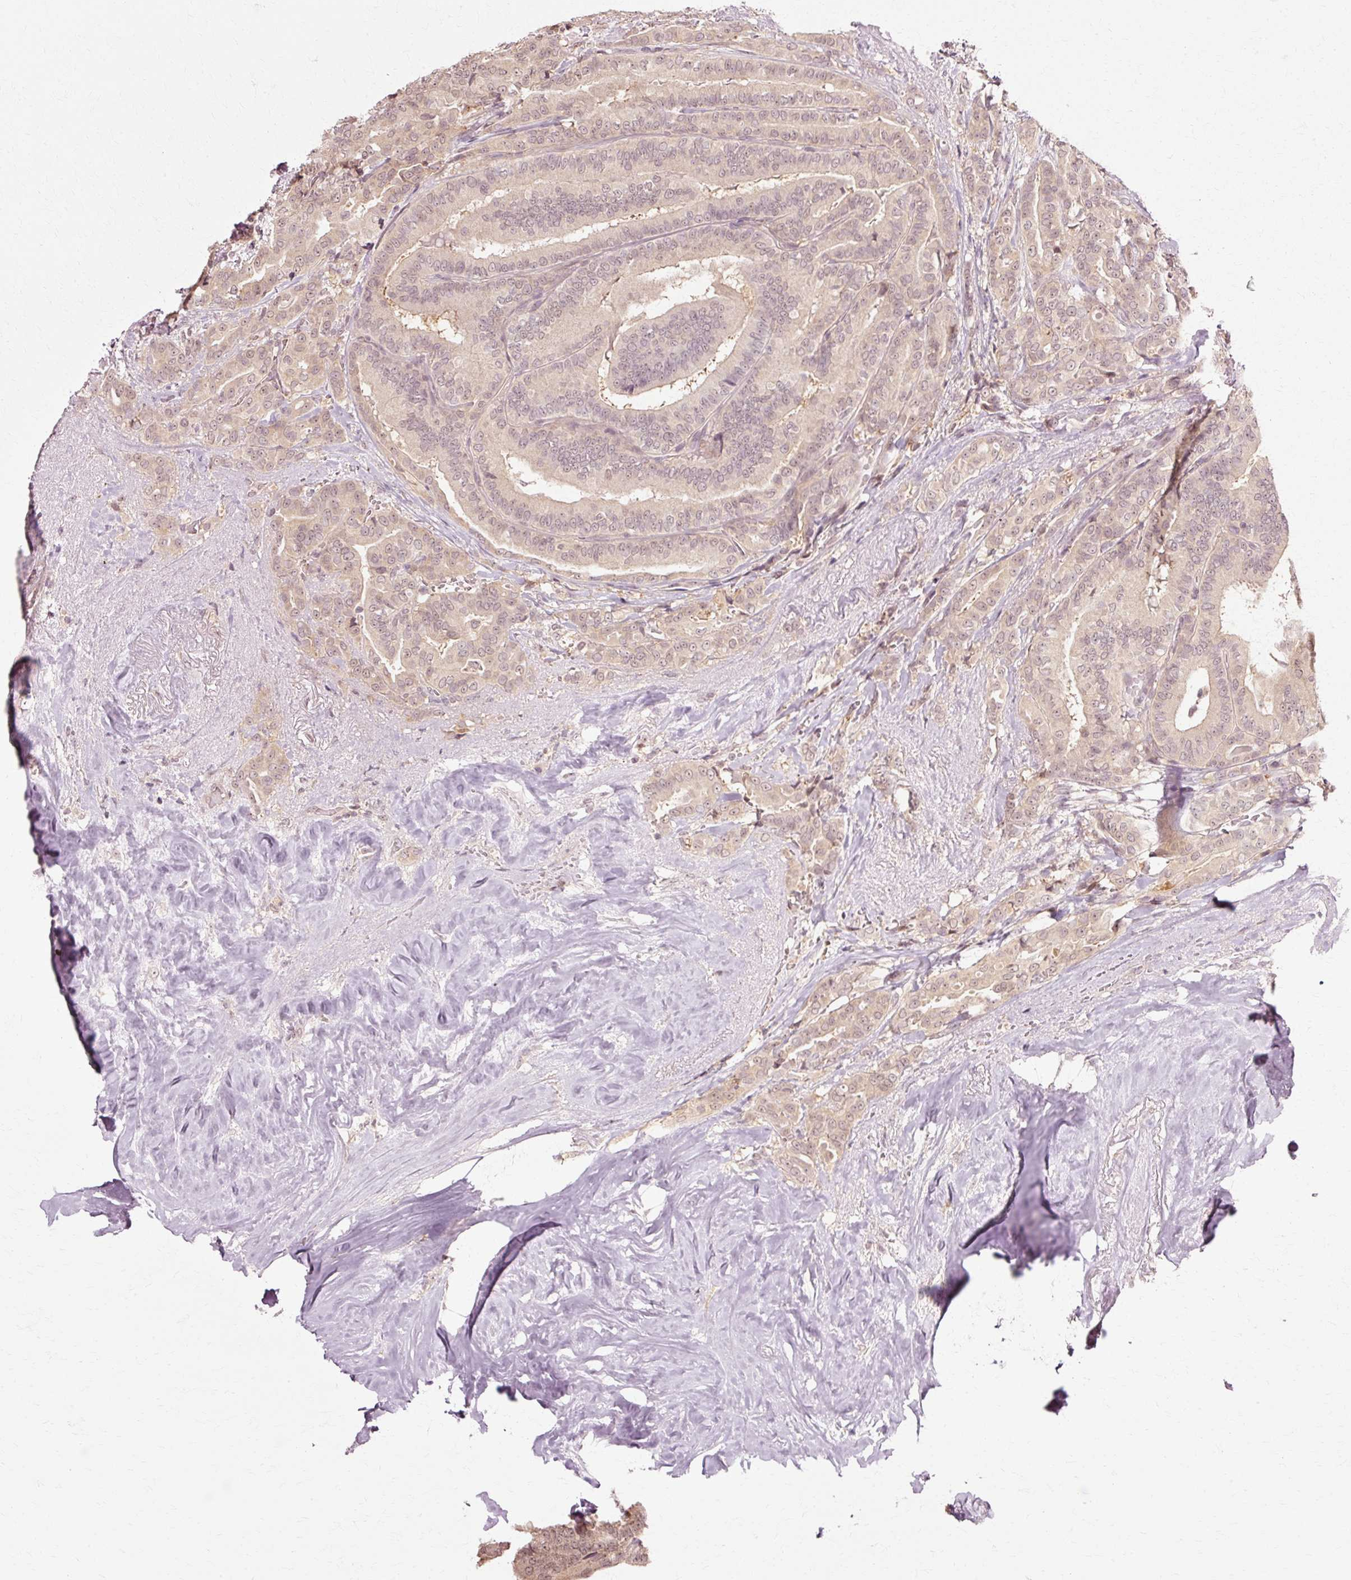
{"staining": {"intensity": "weak", "quantity": ">75%", "location": "cytoplasmic/membranous,nuclear"}, "tissue": "thyroid cancer", "cell_type": "Tumor cells", "image_type": "cancer", "snomed": [{"axis": "morphology", "description": "Papillary adenocarcinoma, NOS"}, {"axis": "topography", "description": "Thyroid gland"}], "caption": "Immunohistochemical staining of thyroid cancer (papillary adenocarcinoma) reveals weak cytoplasmic/membranous and nuclear protein expression in about >75% of tumor cells. (DAB (3,3'-diaminobenzidine) IHC, brown staining for protein, blue staining for nuclei).", "gene": "RGPD5", "patient": {"sex": "male", "age": 61}}